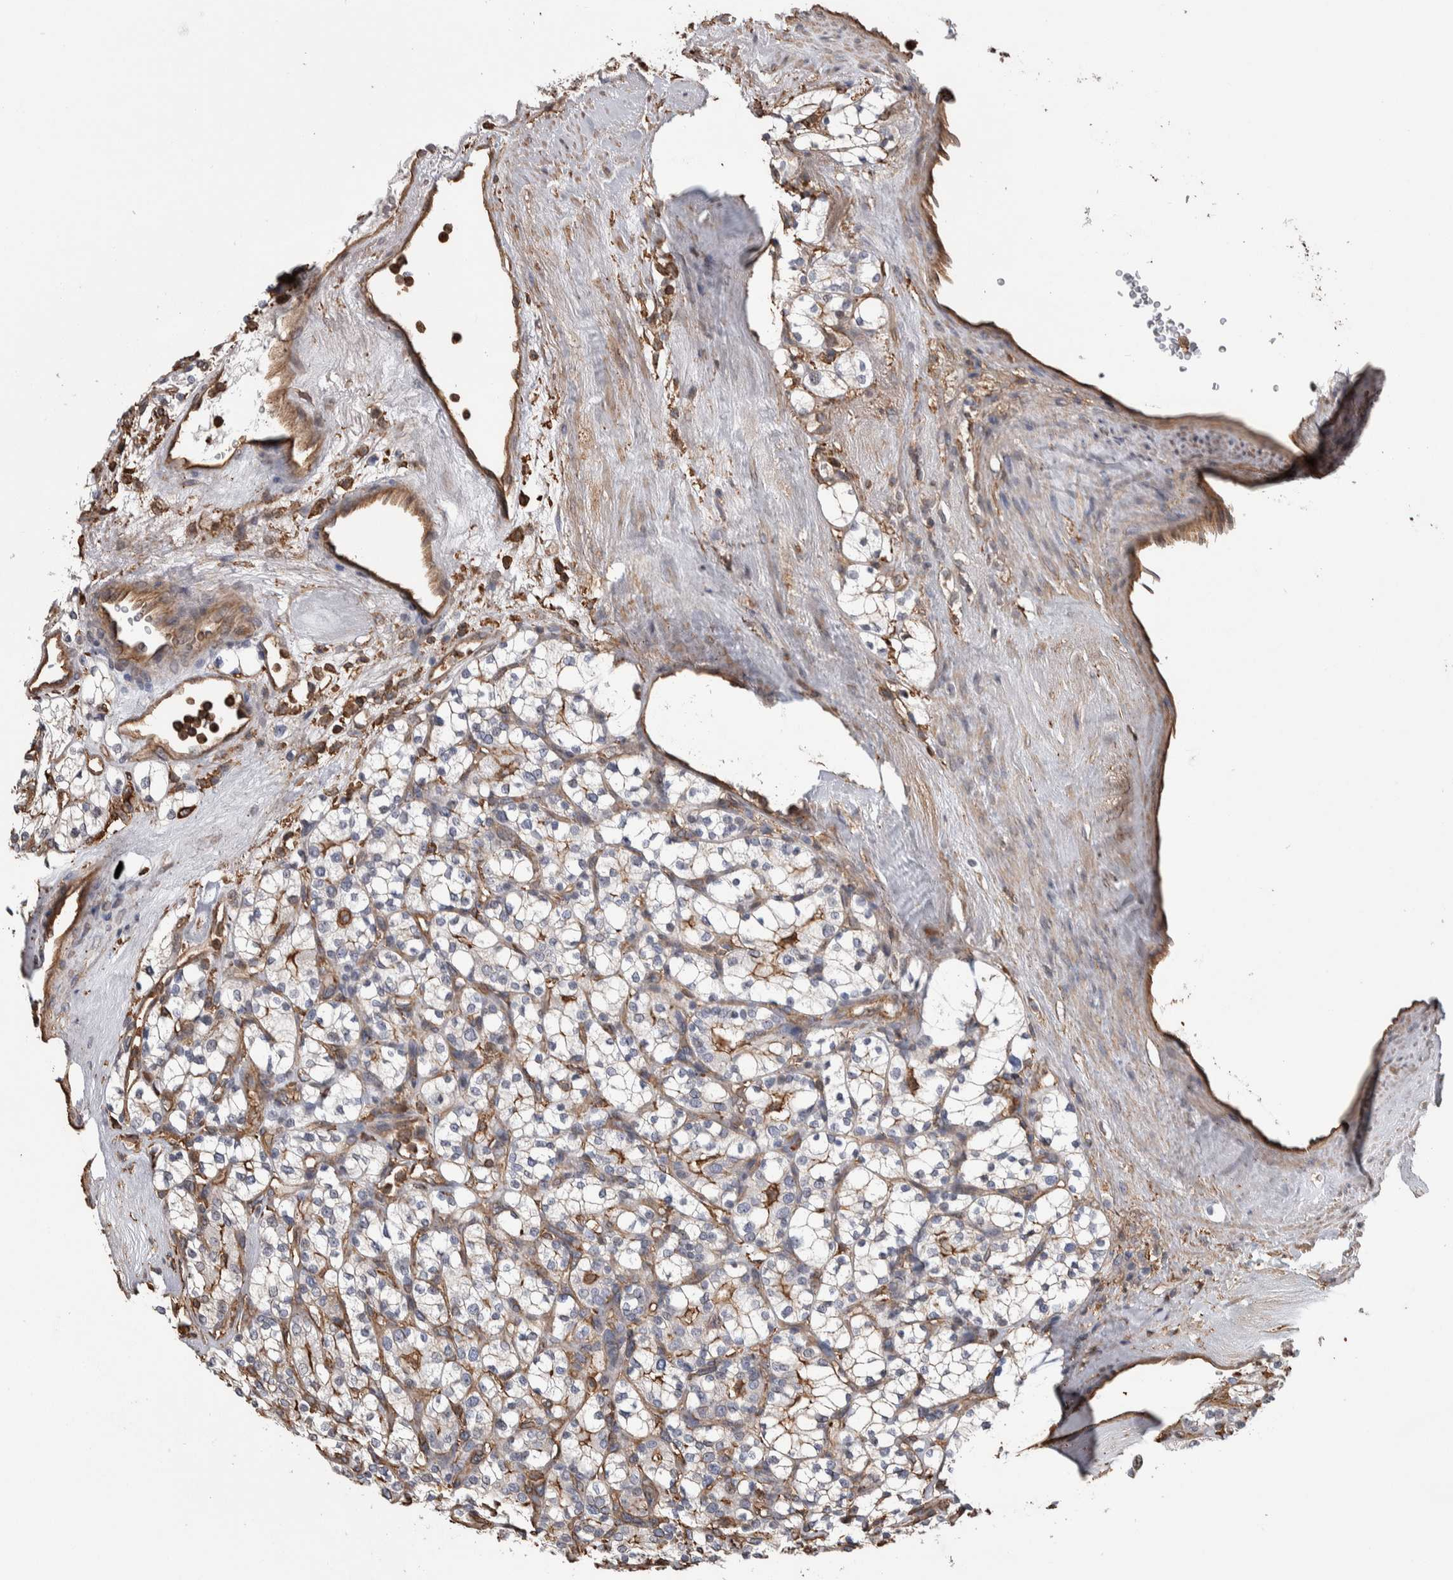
{"staining": {"intensity": "moderate", "quantity": "<25%", "location": "cytoplasmic/membranous"}, "tissue": "renal cancer", "cell_type": "Tumor cells", "image_type": "cancer", "snomed": [{"axis": "morphology", "description": "Adenocarcinoma, NOS"}, {"axis": "topography", "description": "Kidney"}], "caption": "A brown stain shows moderate cytoplasmic/membranous staining of a protein in adenocarcinoma (renal) tumor cells.", "gene": "ENPP2", "patient": {"sex": "male", "age": 77}}